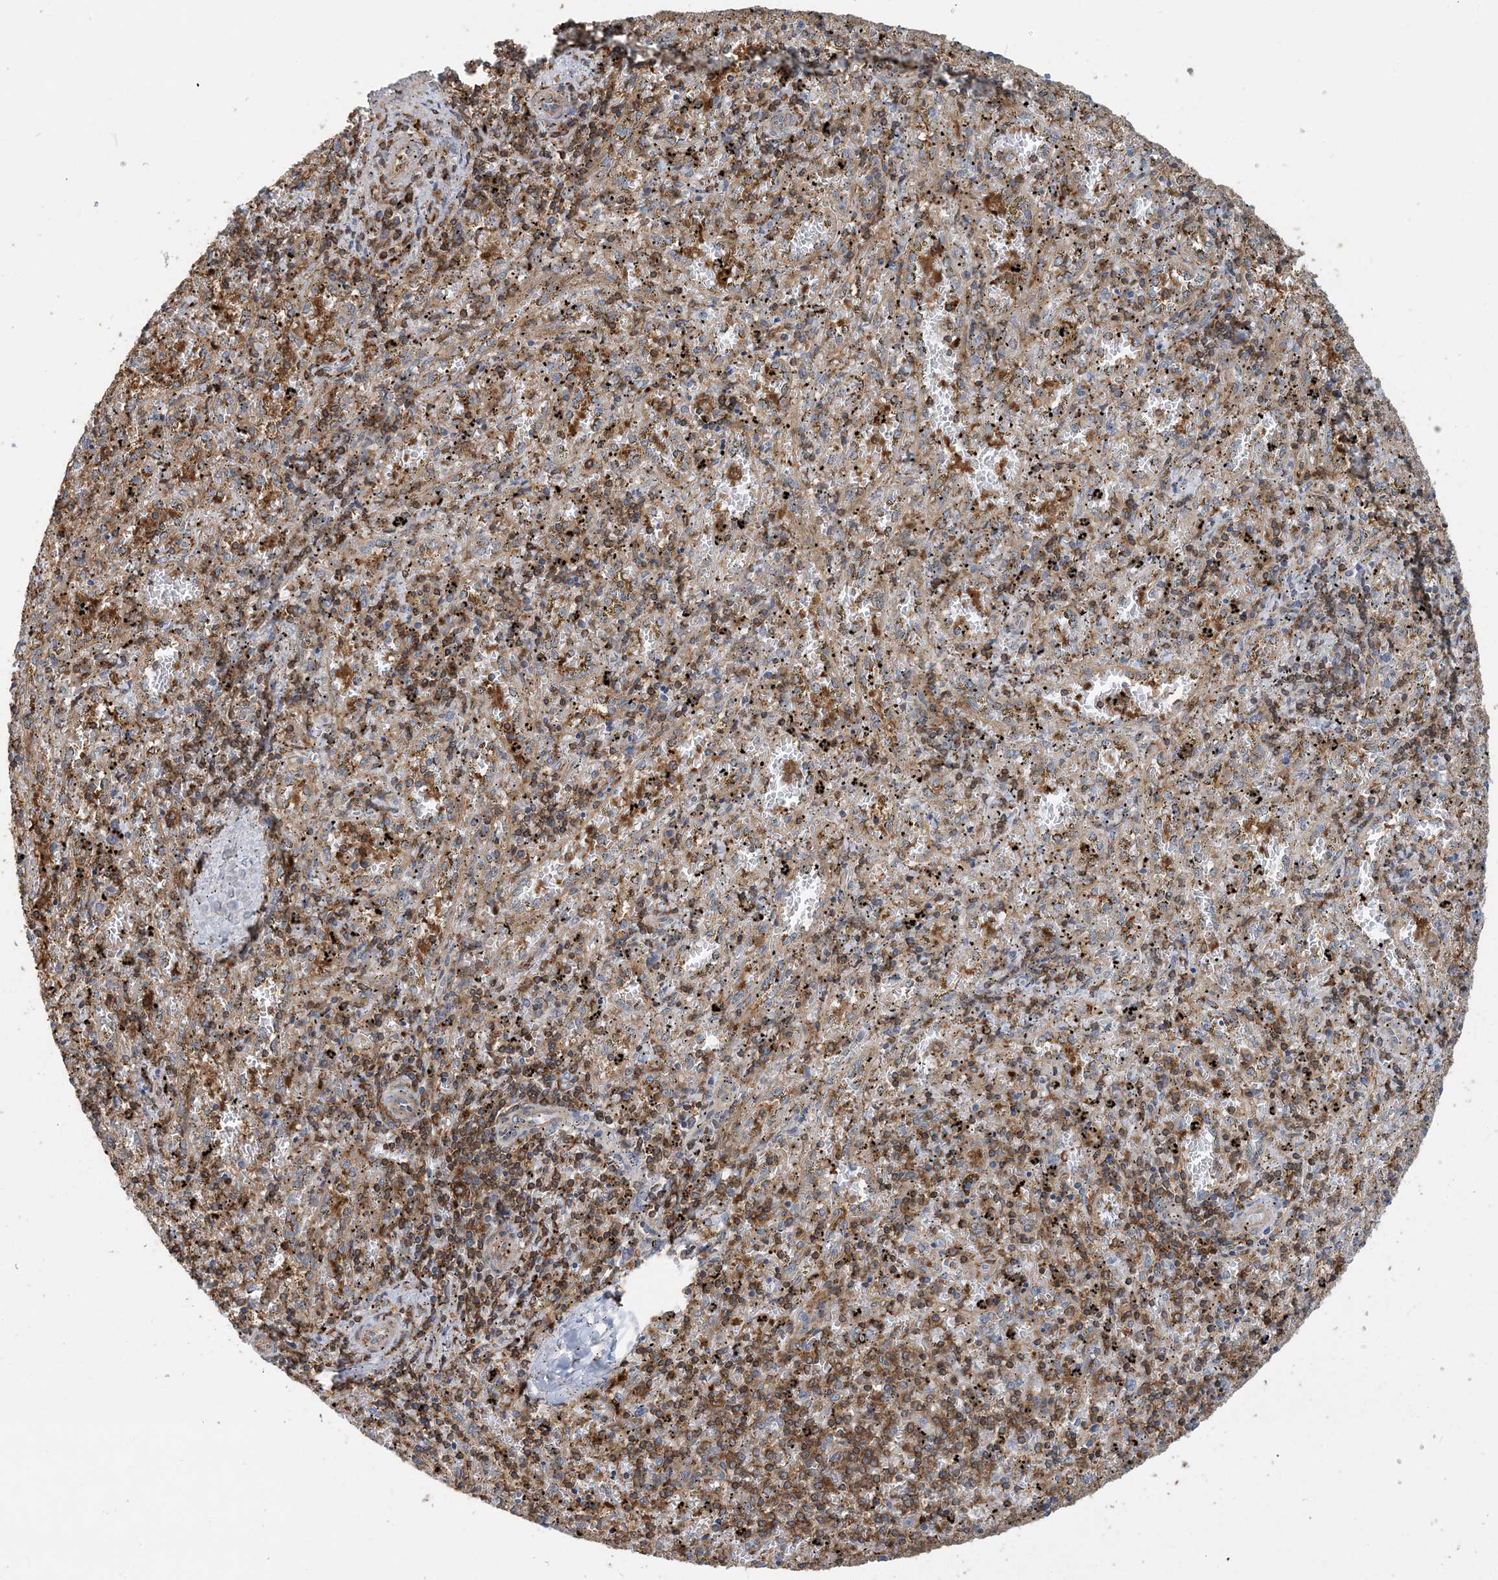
{"staining": {"intensity": "moderate", "quantity": "25%-75%", "location": "cytoplasmic/membranous"}, "tissue": "spleen", "cell_type": "Cells in red pulp", "image_type": "normal", "snomed": [{"axis": "morphology", "description": "Normal tissue, NOS"}, {"axis": "topography", "description": "Spleen"}], "caption": "Immunohistochemistry (IHC) photomicrograph of unremarkable spleen: spleen stained using IHC exhibits medium levels of moderate protein expression localized specifically in the cytoplasmic/membranous of cells in red pulp, appearing as a cytoplasmic/membranous brown color.", "gene": "SFMBT2", "patient": {"sex": "male", "age": 11}}